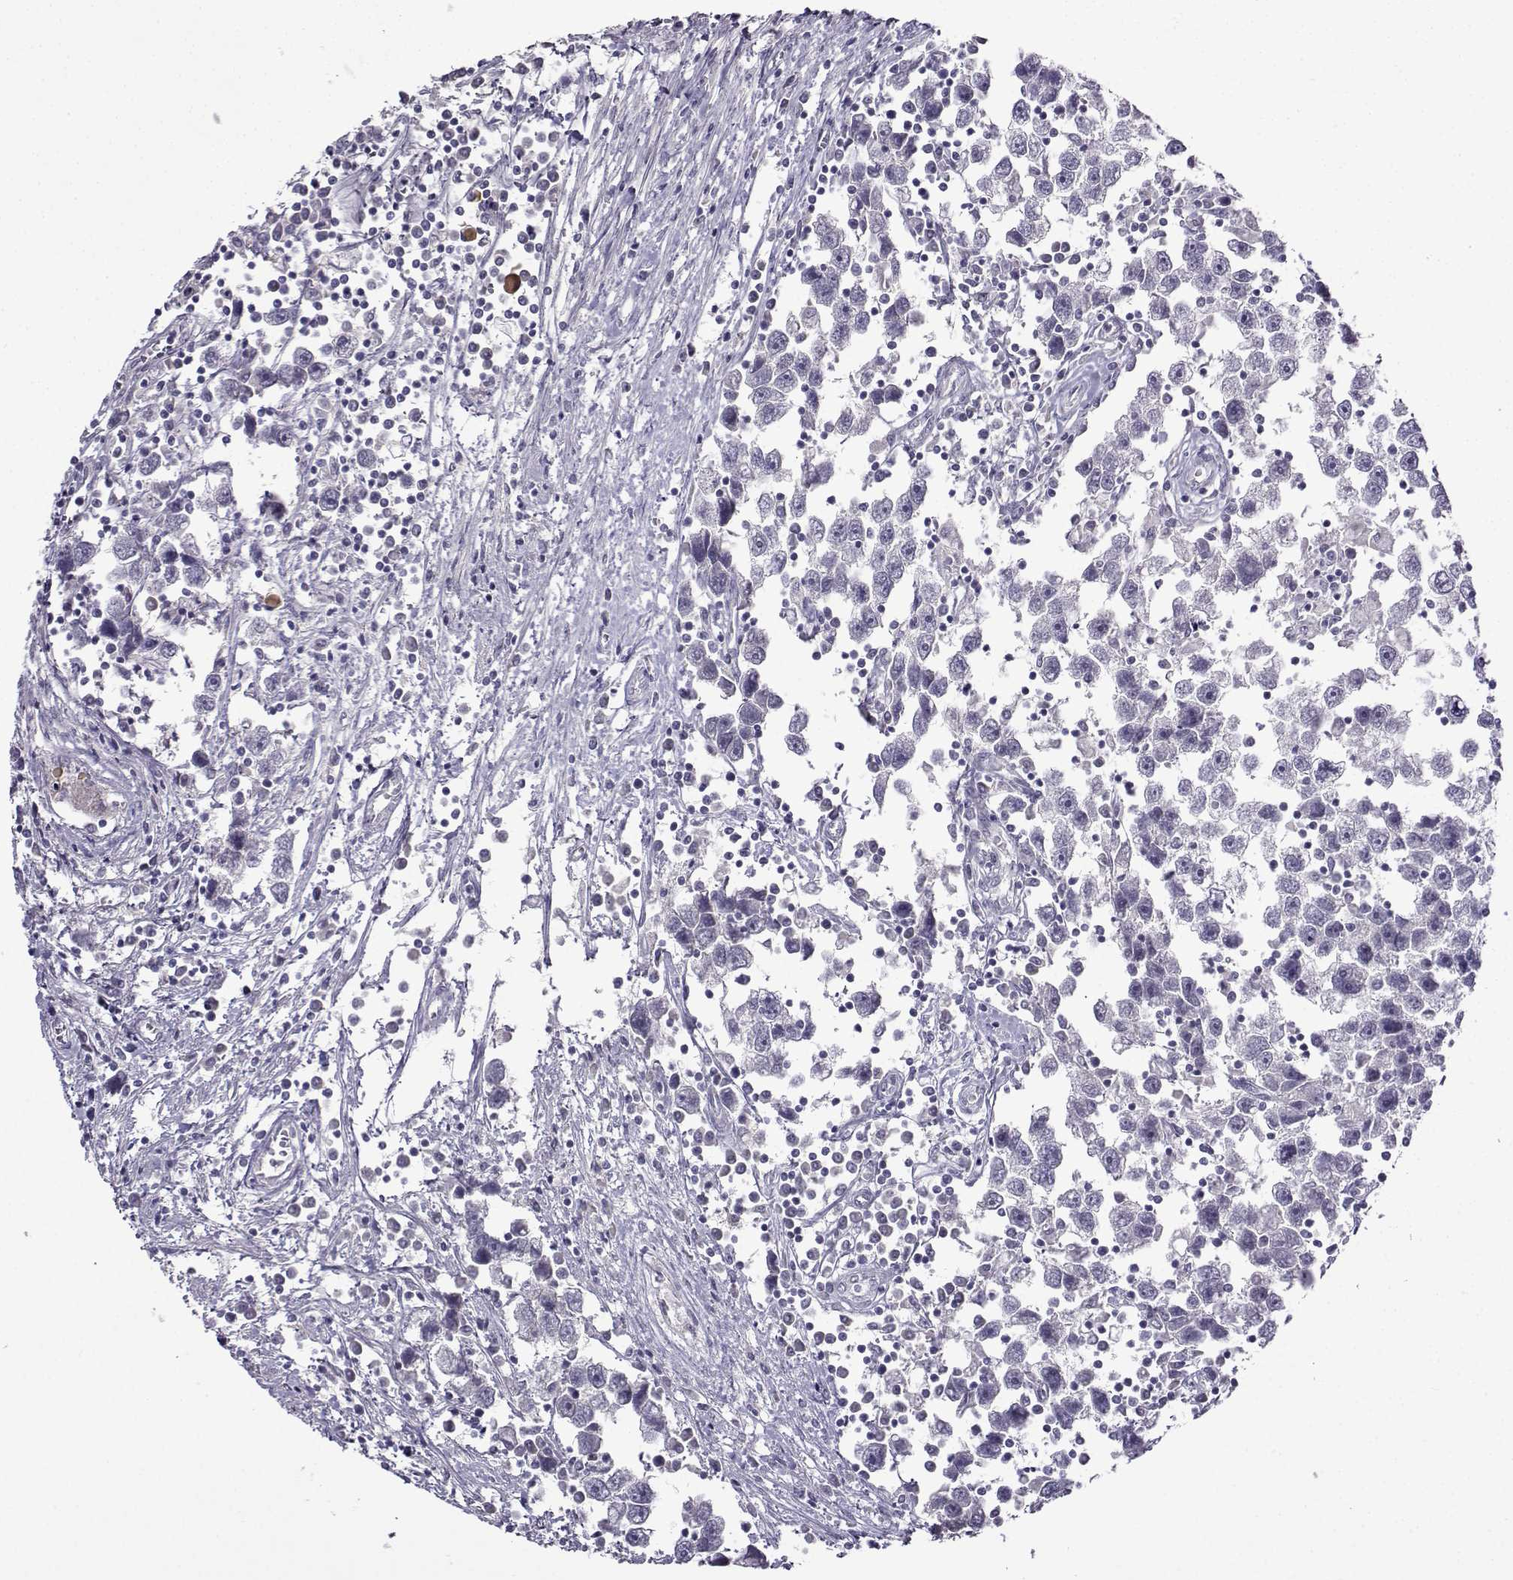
{"staining": {"intensity": "negative", "quantity": "none", "location": "none"}, "tissue": "testis cancer", "cell_type": "Tumor cells", "image_type": "cancer", "snomed": [{"axis": "morphology", "description": "Seminoma, NOS"}, {"axis": "topography", "description": "Testis"}], "caption": "DAB (3,3'-diaminobenzidine) immunohistochemical staining of human testis cancer demonstrates no significant positivity in tumor cells.", "gene": "CRYBB1", "patient": {"sex": "male", "age": 30}}